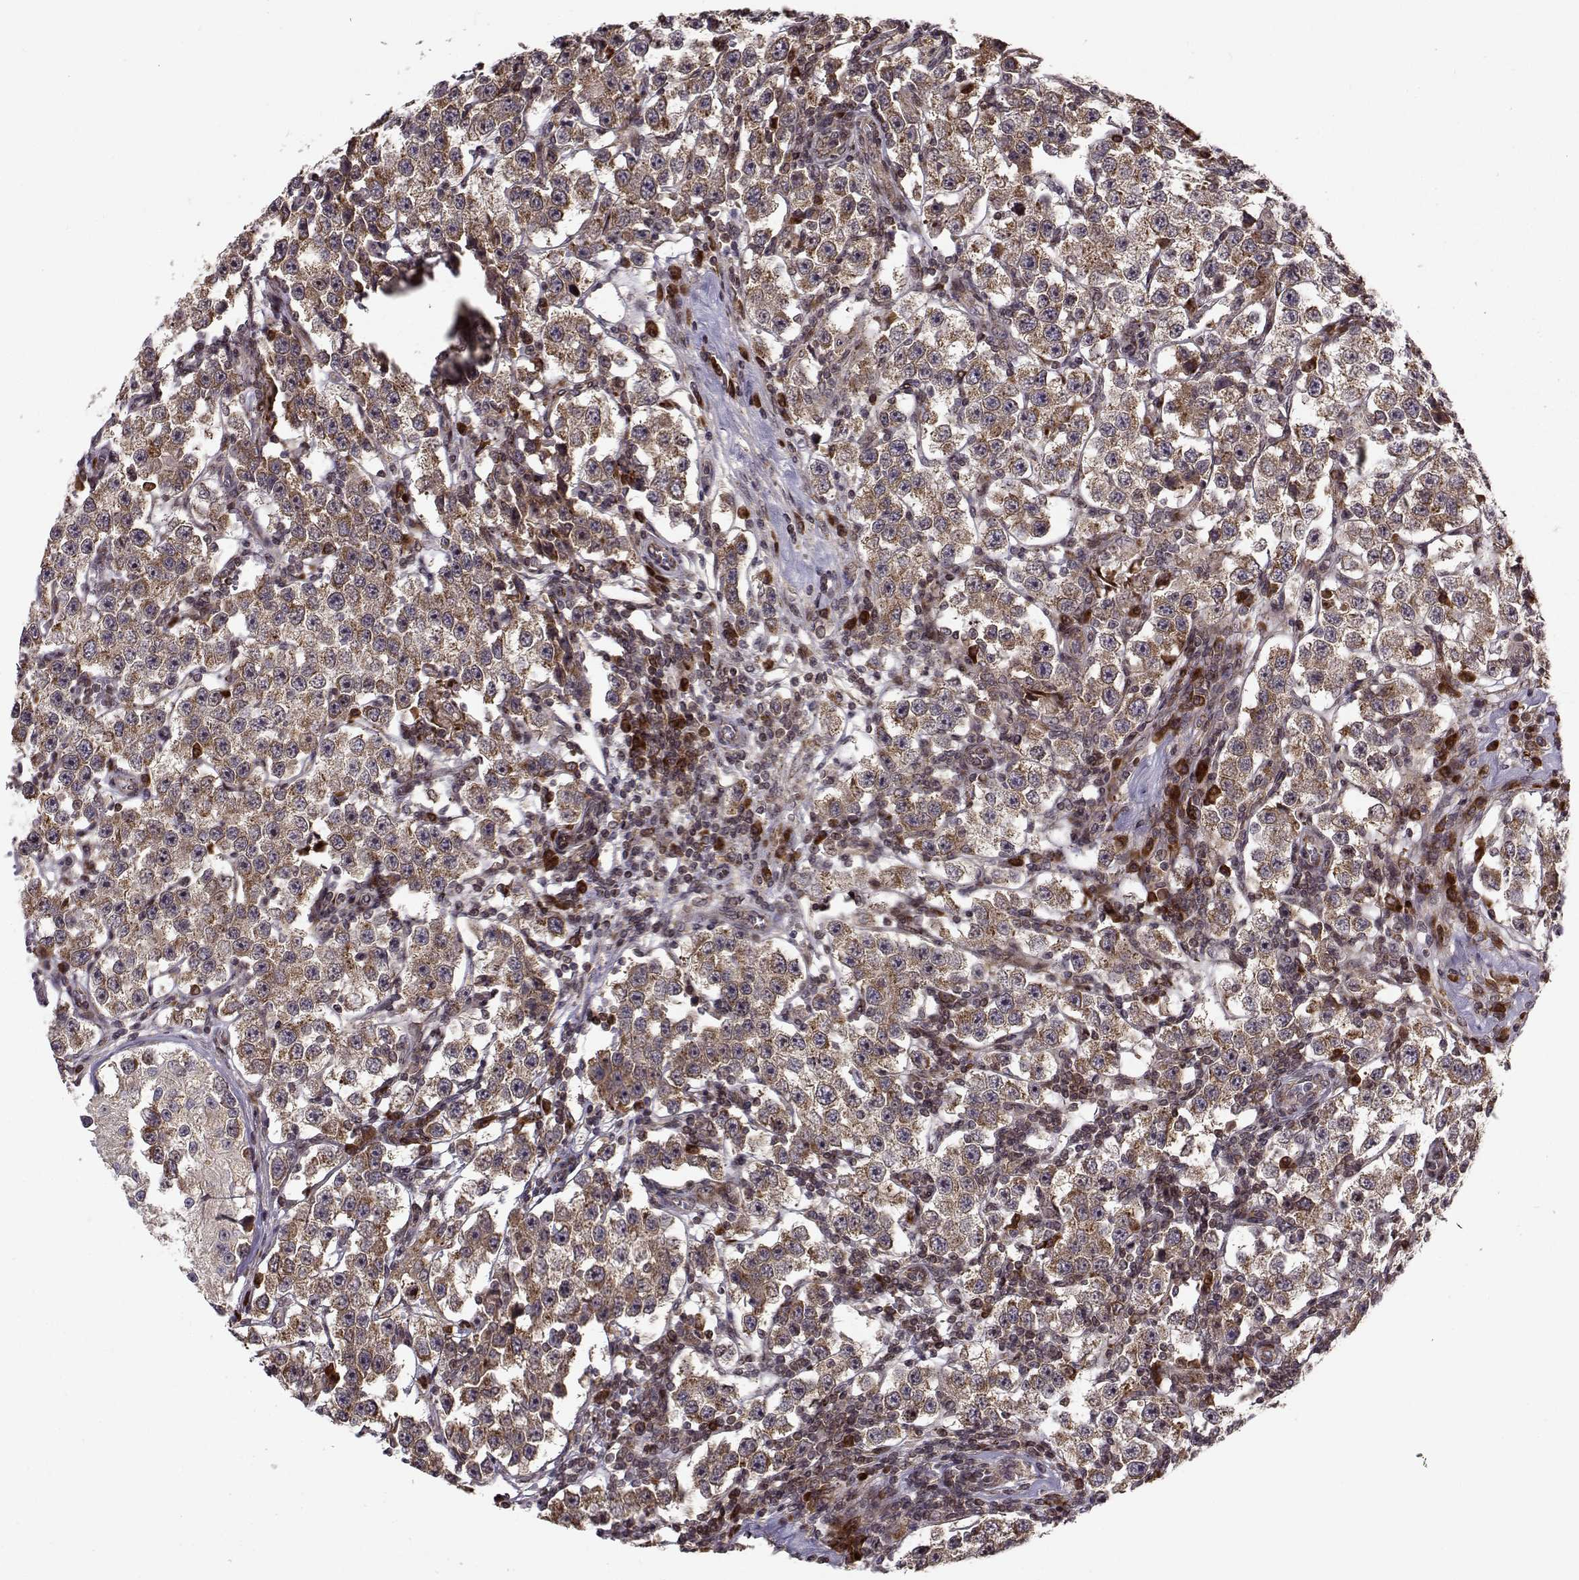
{"staining": {"intensity": "strong", "quantity": ">75%", "location": "cytoplasmic/membranous"}, "tissue": "testis cancer", "cell_type": "Tumor cells", "image_type": "cancer", "snomed": [{"axis": "morphology", "description": "Seminoma, NOS"}, {"axis": "topography", "description": "Testis"}], "caption": "Testis cancer (seminoma) was stained to show a protein in brown. There is high levels of strong cytoplasmic/membranous positivity in approximately >75% of tumor cells.", "gene": "RPL31", "patient": {"sex": "male", "age": 37}}